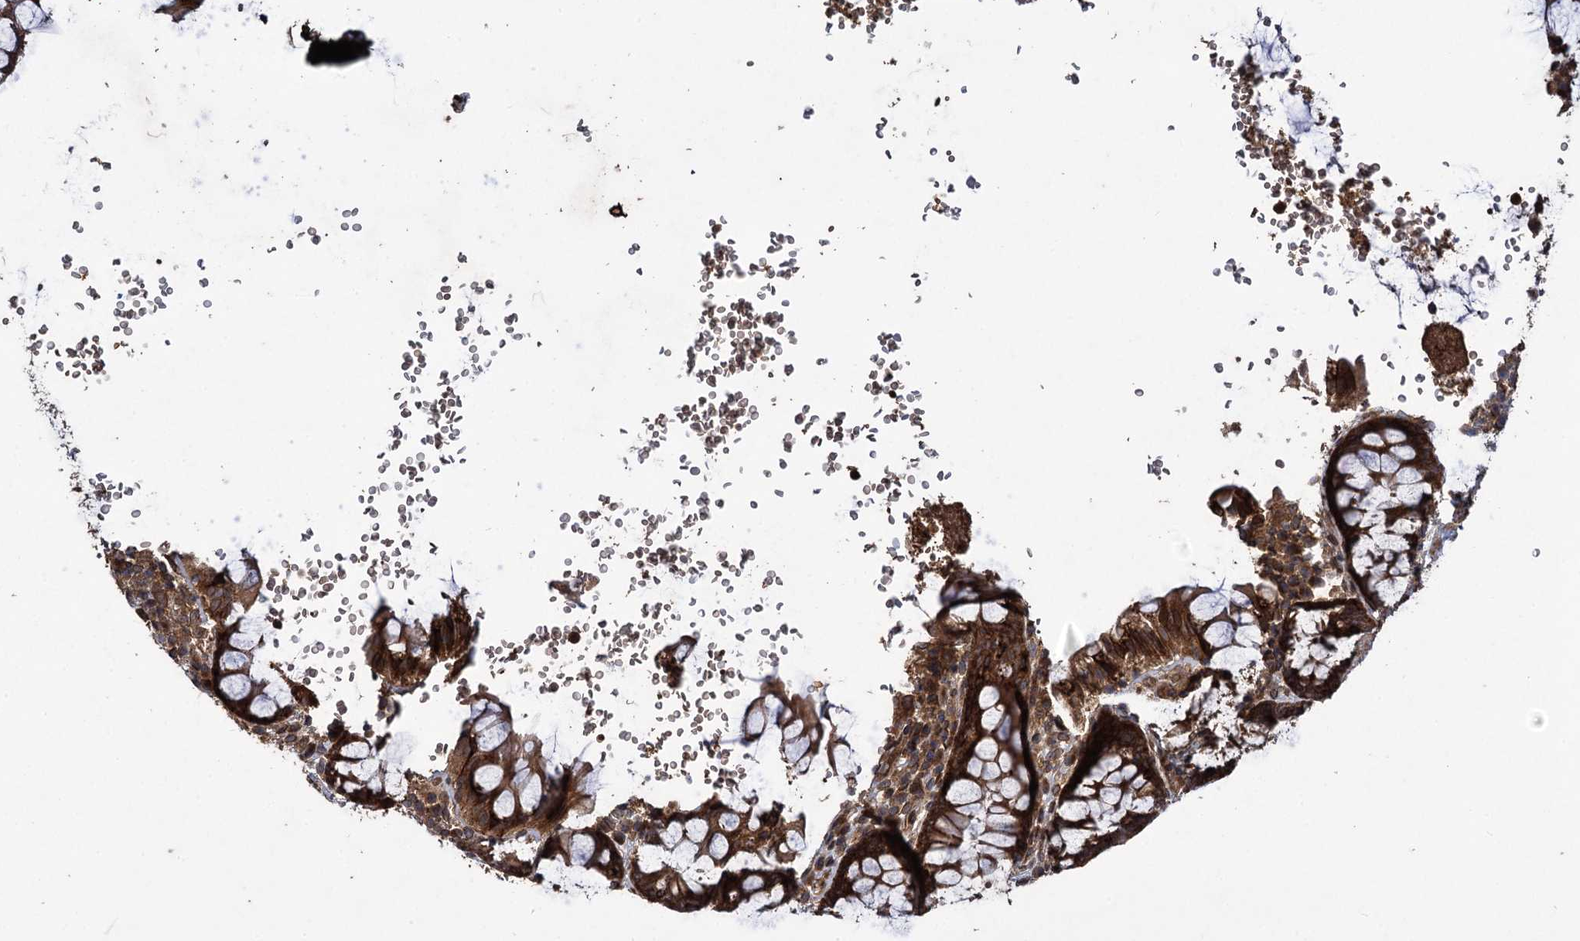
{"staining": {"intensity": "strong", "quantity": ">75%", "location": "cytoplasmic/membranous"}, "tissue": "rectum", "cell_type": "Glandular cells", "image_type": "normal", "snomed": [{"axis": "morphology", "description": "Normal tissue, NOS"}, {"axis": "topography", "description": "Rectum"}], "caption": "Rectum stained with immunohistochemistry (IHC) shows strong cytoplasmic/membranous expression in approximately >75% of glandular cells. (Stains: DAB (3,3'-diaminobenzidine) in brown, nuclei in blue, Microscopy: brightfield microscopy at high magnification).", "gene": "DCP1B", "patient": {"sex": "male", "age": 83}}